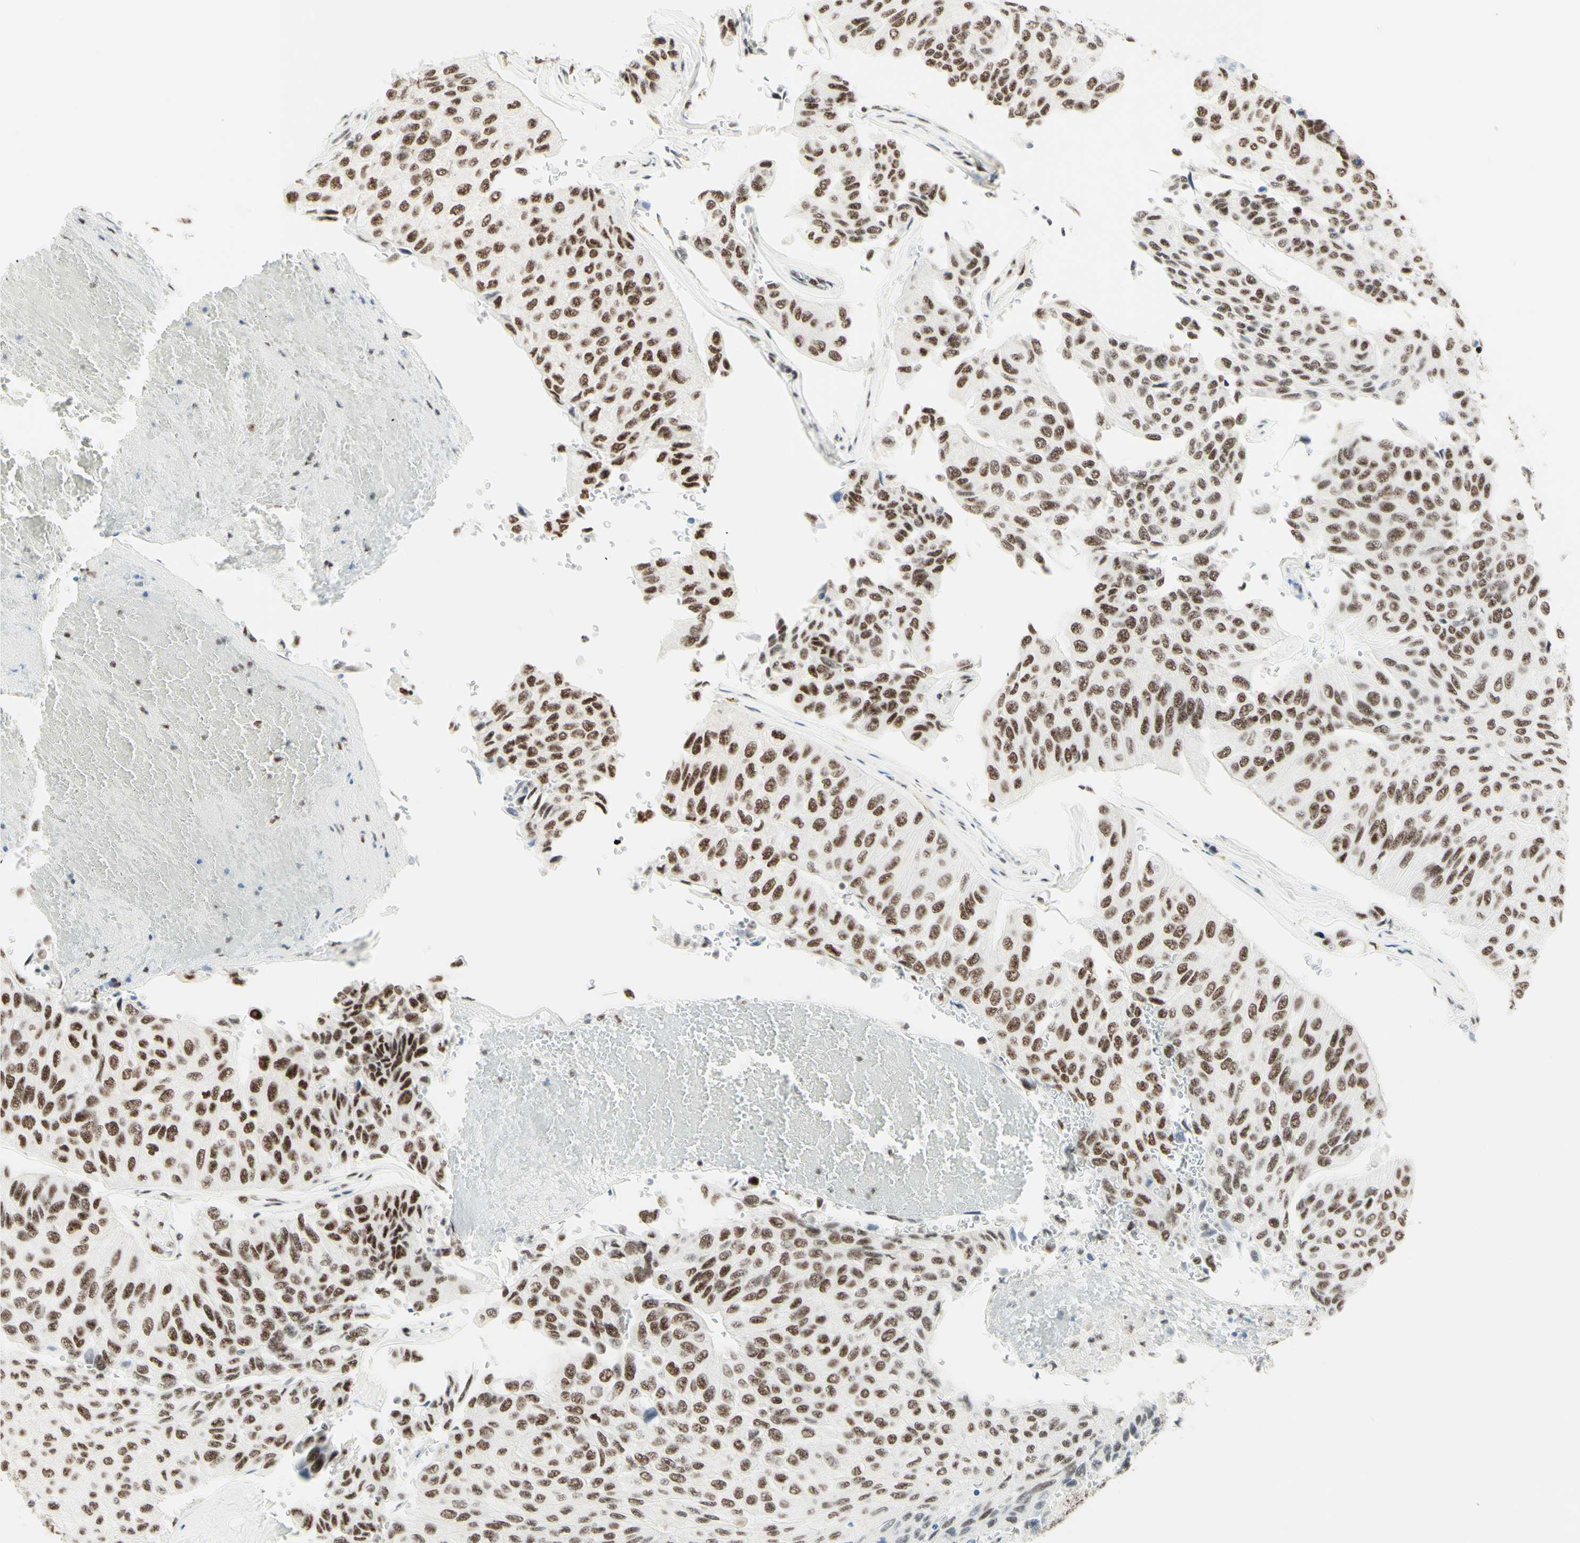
{"staining": {"intensity": "moderate", "quantity": ">75%", "location": "nuclear"}, "tissue": "urothelial cancer", "cell_type": "Tumor cells", "image_type": "cancer", "snomed": [{"axis": "morphology", "description": "Urothelial carcinoma, High grade"}, {"axis": "topography", "description": "Urinary bladder"}], "caption": "Immunohistochemical staining of urothelial cancer displays moderate nuclear protein expression in about >75% of tumor cells. The protein of interest is stained brown, and the nuclei are stained in blue (DAB IHC with brightfield microscopy, high magnification).", "gene": "WTAP", "patient": {"sex": "male", "age": 66}}